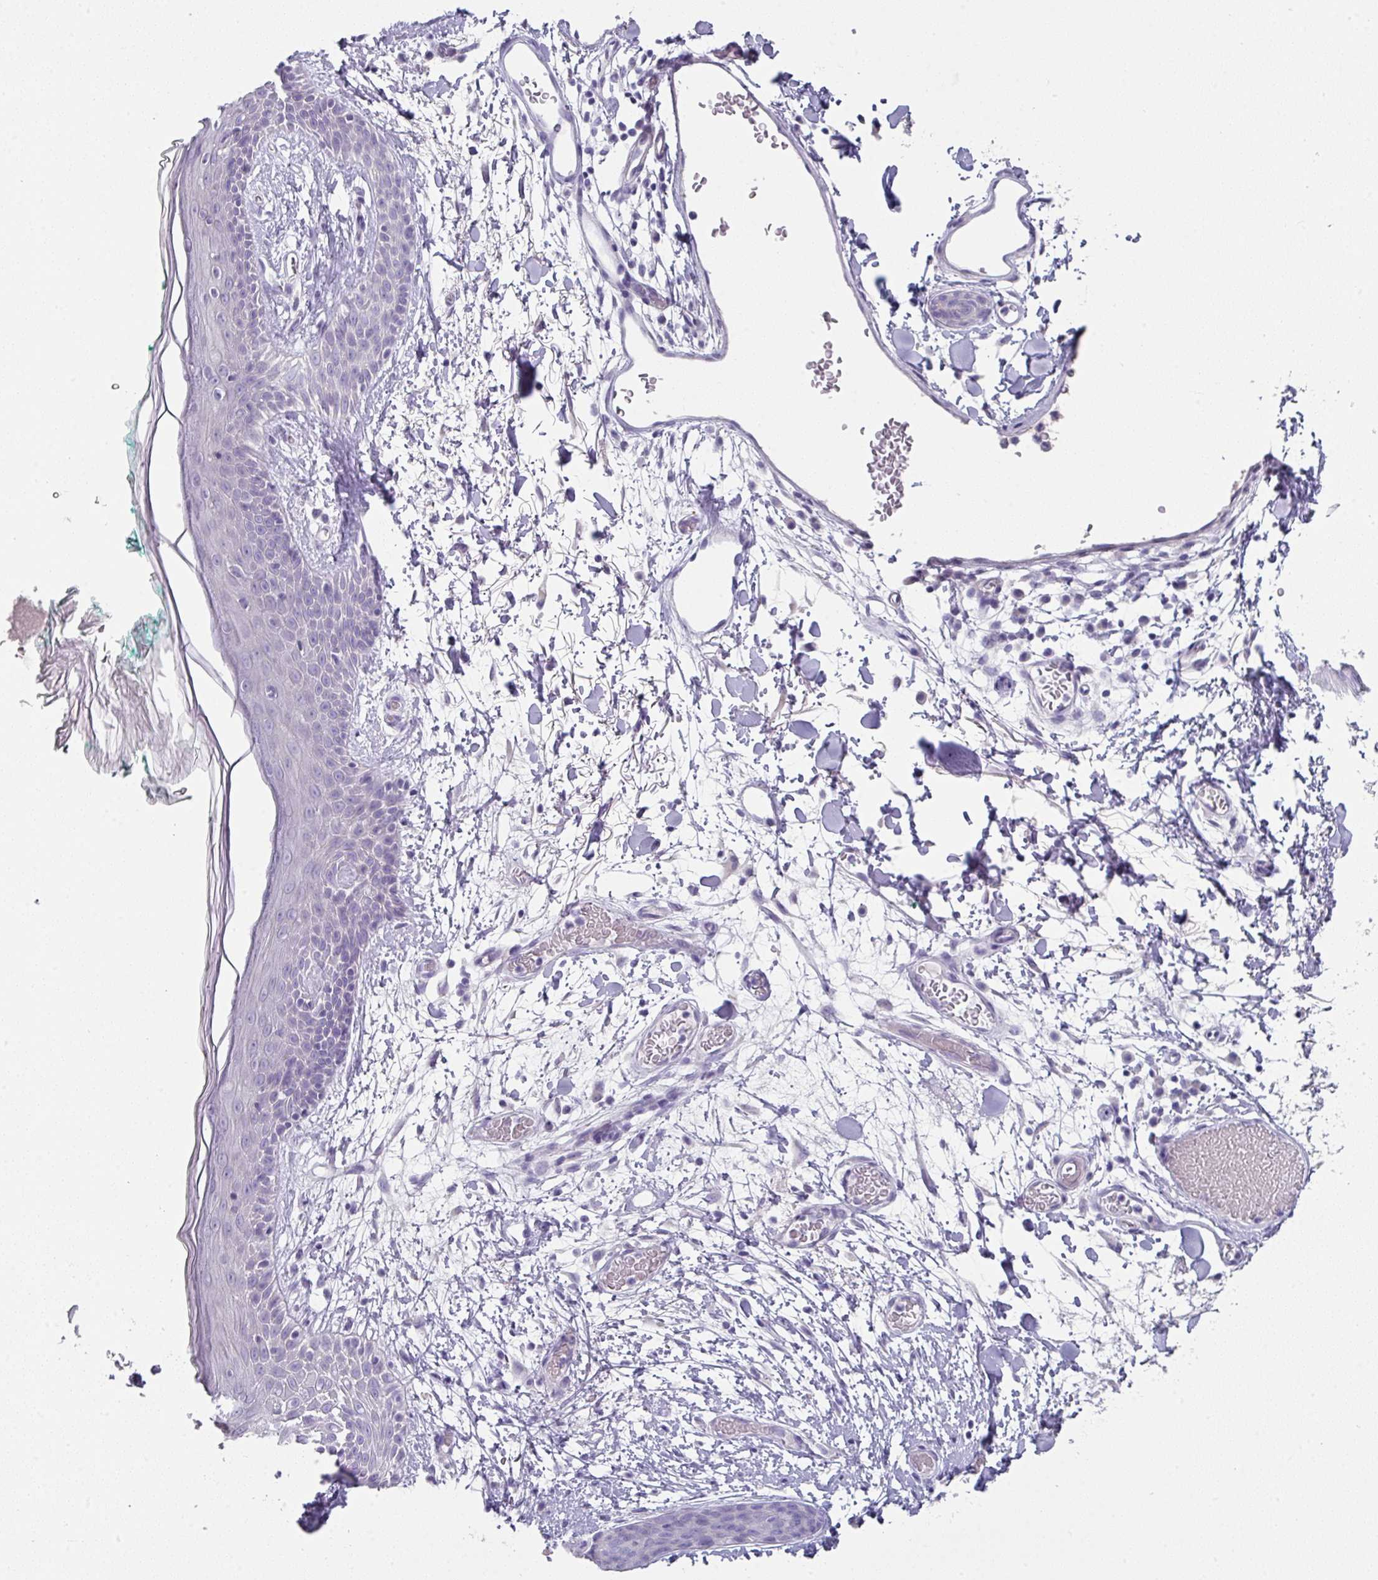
{"staining": {"intensity": "negative", "quantity": "none", "location": "none"}, "tissue": "skin", "cell_type": "Fibroblasts", "image_type": "normal", "snomed": [{"axis": "morphology", "description": "Normal tissue, NOS"}, {"axis": "topography", "description": "Skin"}], "caption": "High power microscopy histopathology image of an immunohistochemistry histopathology image of benign skin, revealing no significant staining in fibroblasts. (DAB (3,3'-diaminobenzidine) immunohistochemistry (IHC), high magnification).", "gene": "DEFB115", "patient": {"sex": "male", "age": 79}}